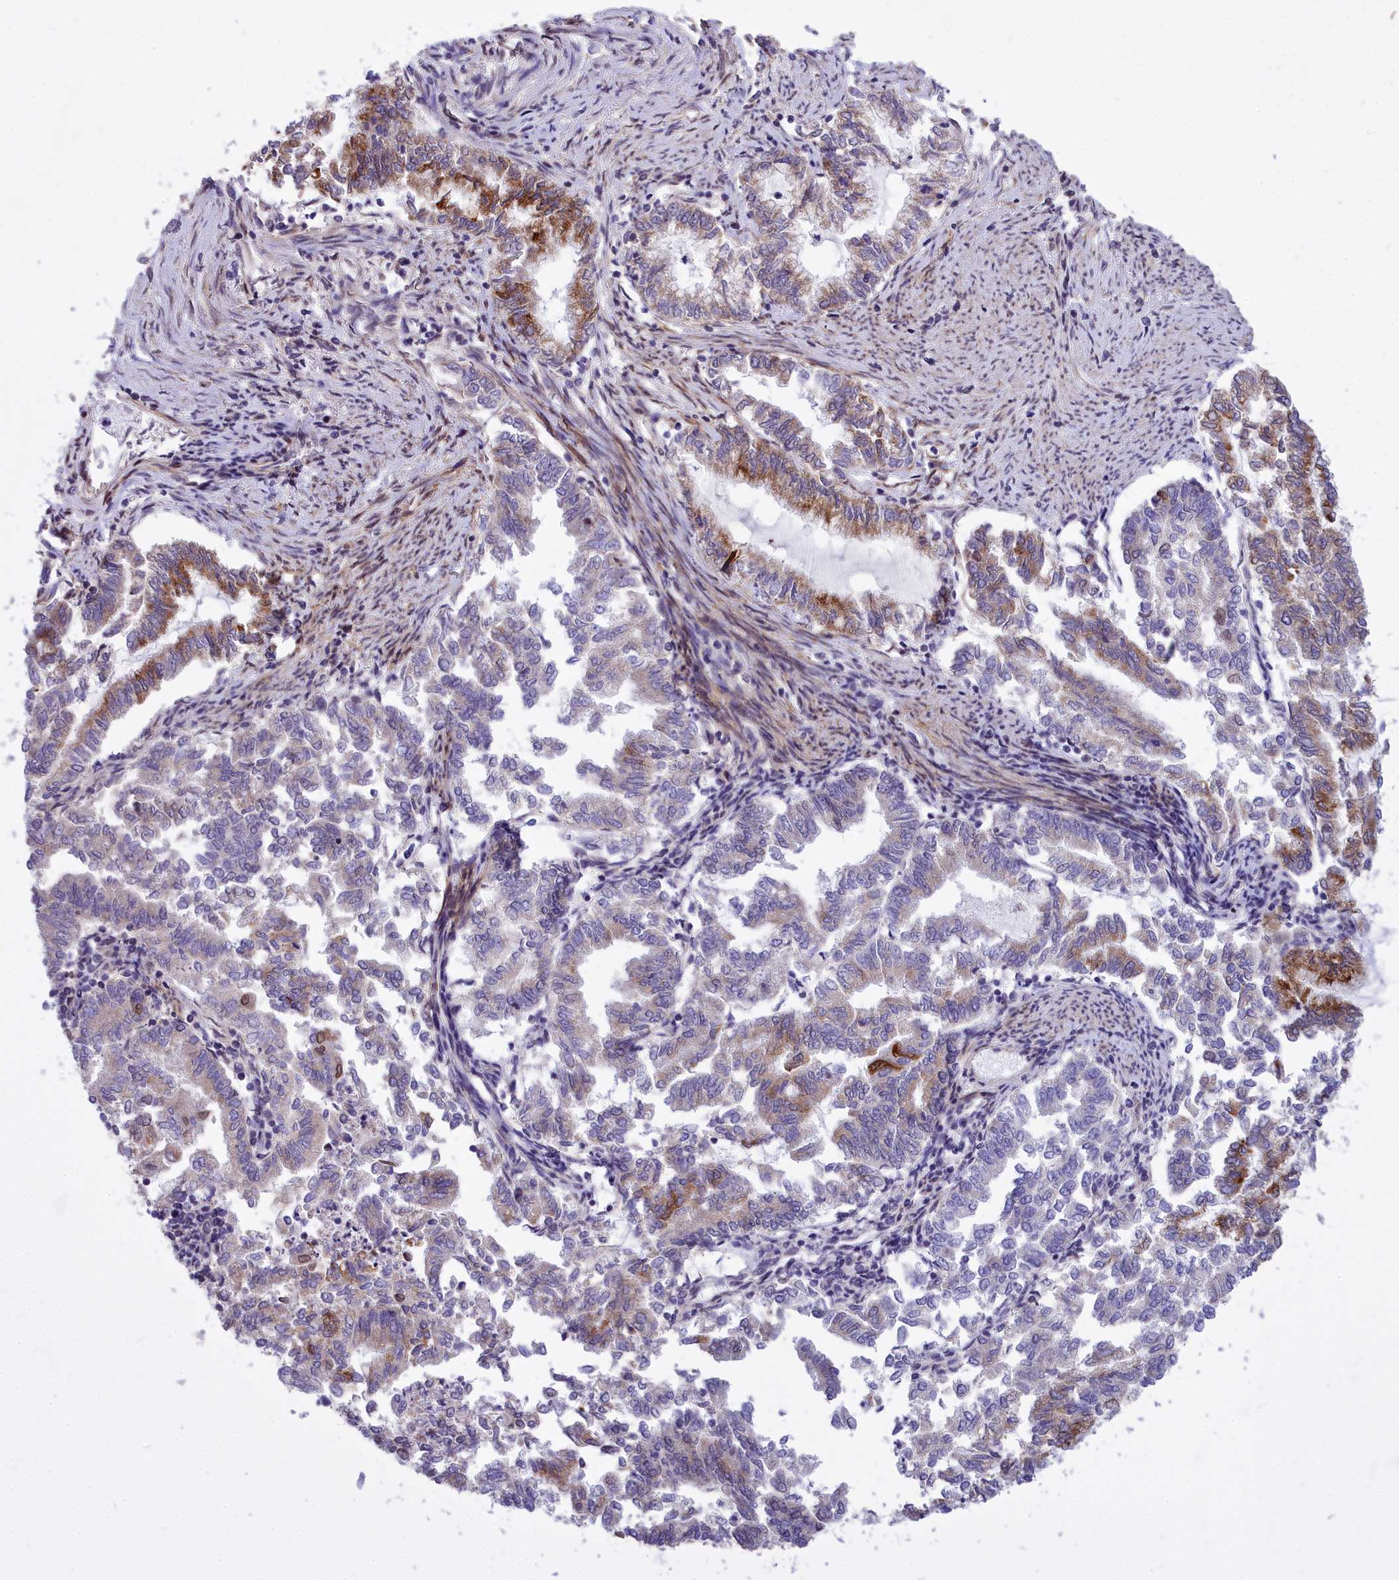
{"staining": {"intensity": "moderate", "quantity": "<25%", "location": "cytoplasmic/membranous"}, "tissue": "endometrial cancer", "cell_type": "Tumor cells", "image_type": "cancer", "snomed": [{"axis": "morphology", "description": "Adenocarcinoma, NOS"}, {"axis": "topography", "description": "Endometrium"}], "caption": "Immunohistochemistry (IHC) staining of endometrial cancer (adenocarcinoma), which shows low levels of moderate cytoplasmic/membranous staining in about <25% of tumor cells indicating moderate cytoplasmic/membranous protein staining. The staining was performed using DAB (3,3'-diaminobenzidine) (brown) for protein detection and nuclei were counterstained in hematoxylin (blue).", "gene": "ABCB8", "patient": {"sex": "female", "age": 79}}